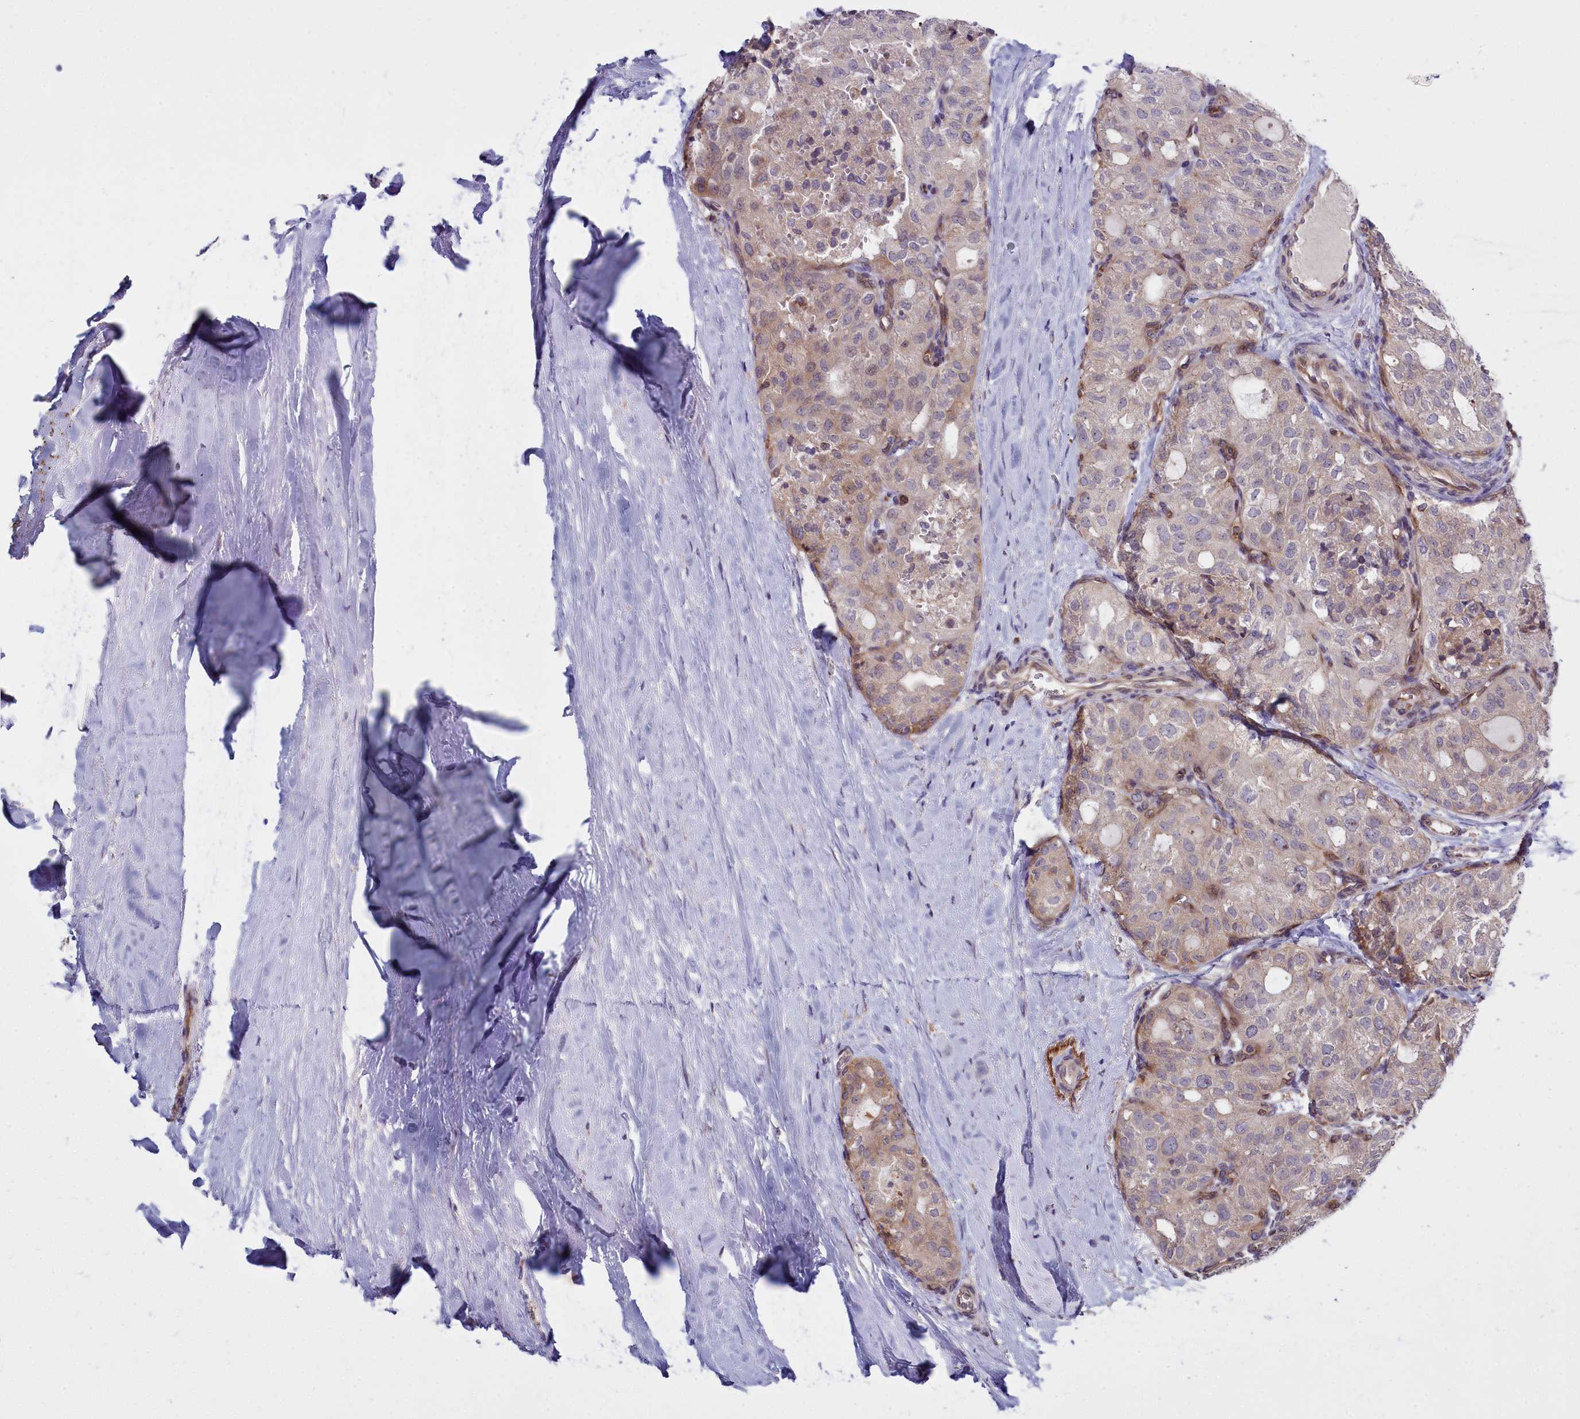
{"staining": {"intensity": "moderate", "quantity": "<25%", "location": "cytoplasmic/membranous"}, "tissue": "thyroid cancer", "cell_type": "Tumor cells", "image_type": "cancer", "snomed": [{"axis": "morphology", "description": "Follicular adenoma carcinoma, NOS"}, {"axis": "topography", "description": "Thyroid gland"}], "caption": "This is a histology image of immunohistochemistry staining of thyroid cancer (follicular adenoma carcinoma), which shows moderate positivity in the cytoplasmic/membranous of tumor cells.", "gene": "RAPGEF4", "patient": {"sex": "male", "age": 75}}